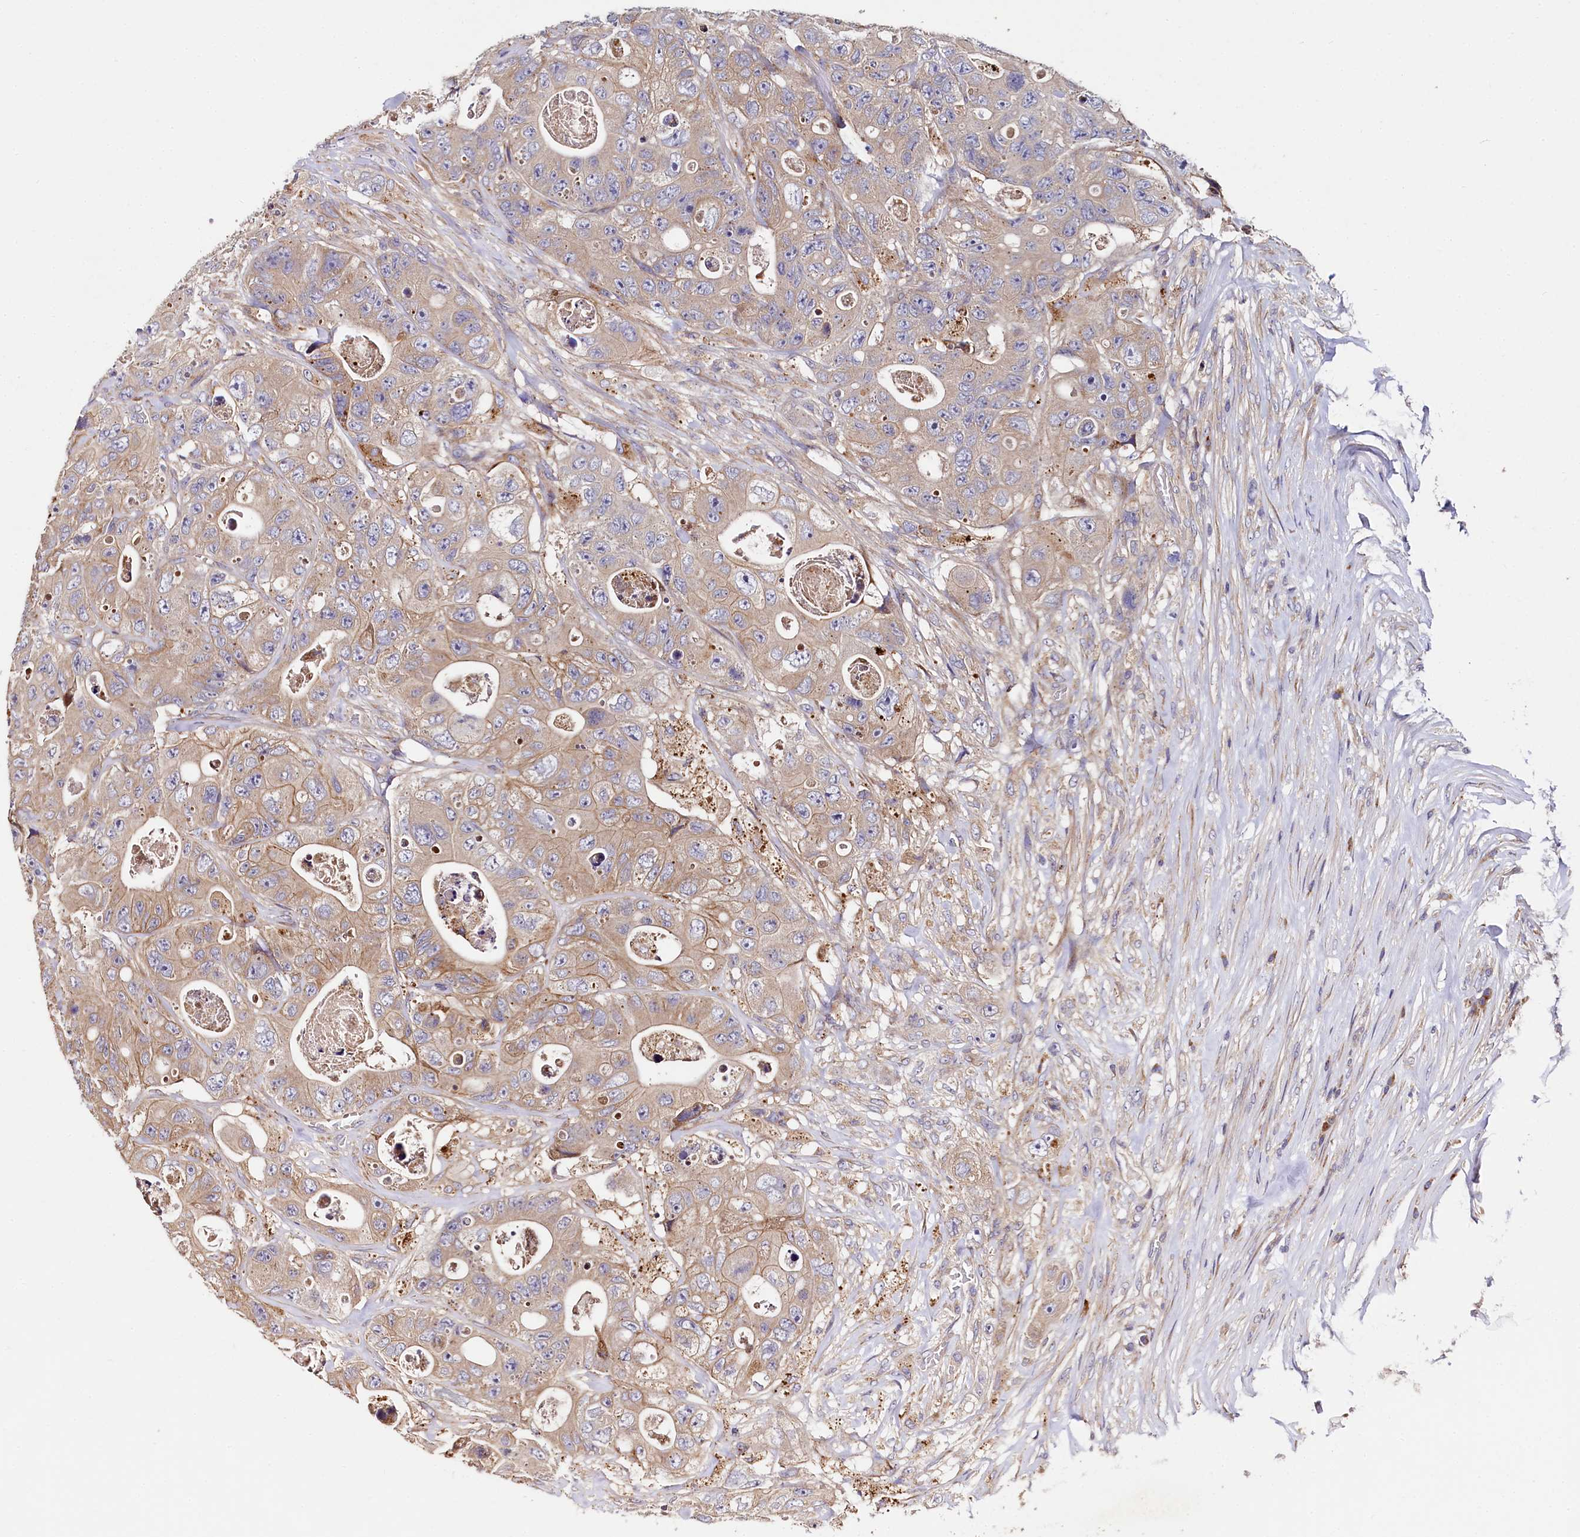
{"staining": {"intensity": "moderate", "quantity": ">75%", "location": "cytoplasmic/membranous"}, "tissue": "colorectal cancer", "cell_type": "Tumor cells", "image_type": "cancer", "snomed": [{"axis": "morphology", "description": "Adenocarcinoma, NOS"}, {"axis": "topography", "description": "Colon"}], "caption": "Immunohistochemical staining of colorectal adenocarcinoma demonstrates medium levels of moderate cytoplasmic/membranous expression in about >75% of tumor cells.", "gene": "SPRYD3", "patient": {"sex": "female", "age": 46}}